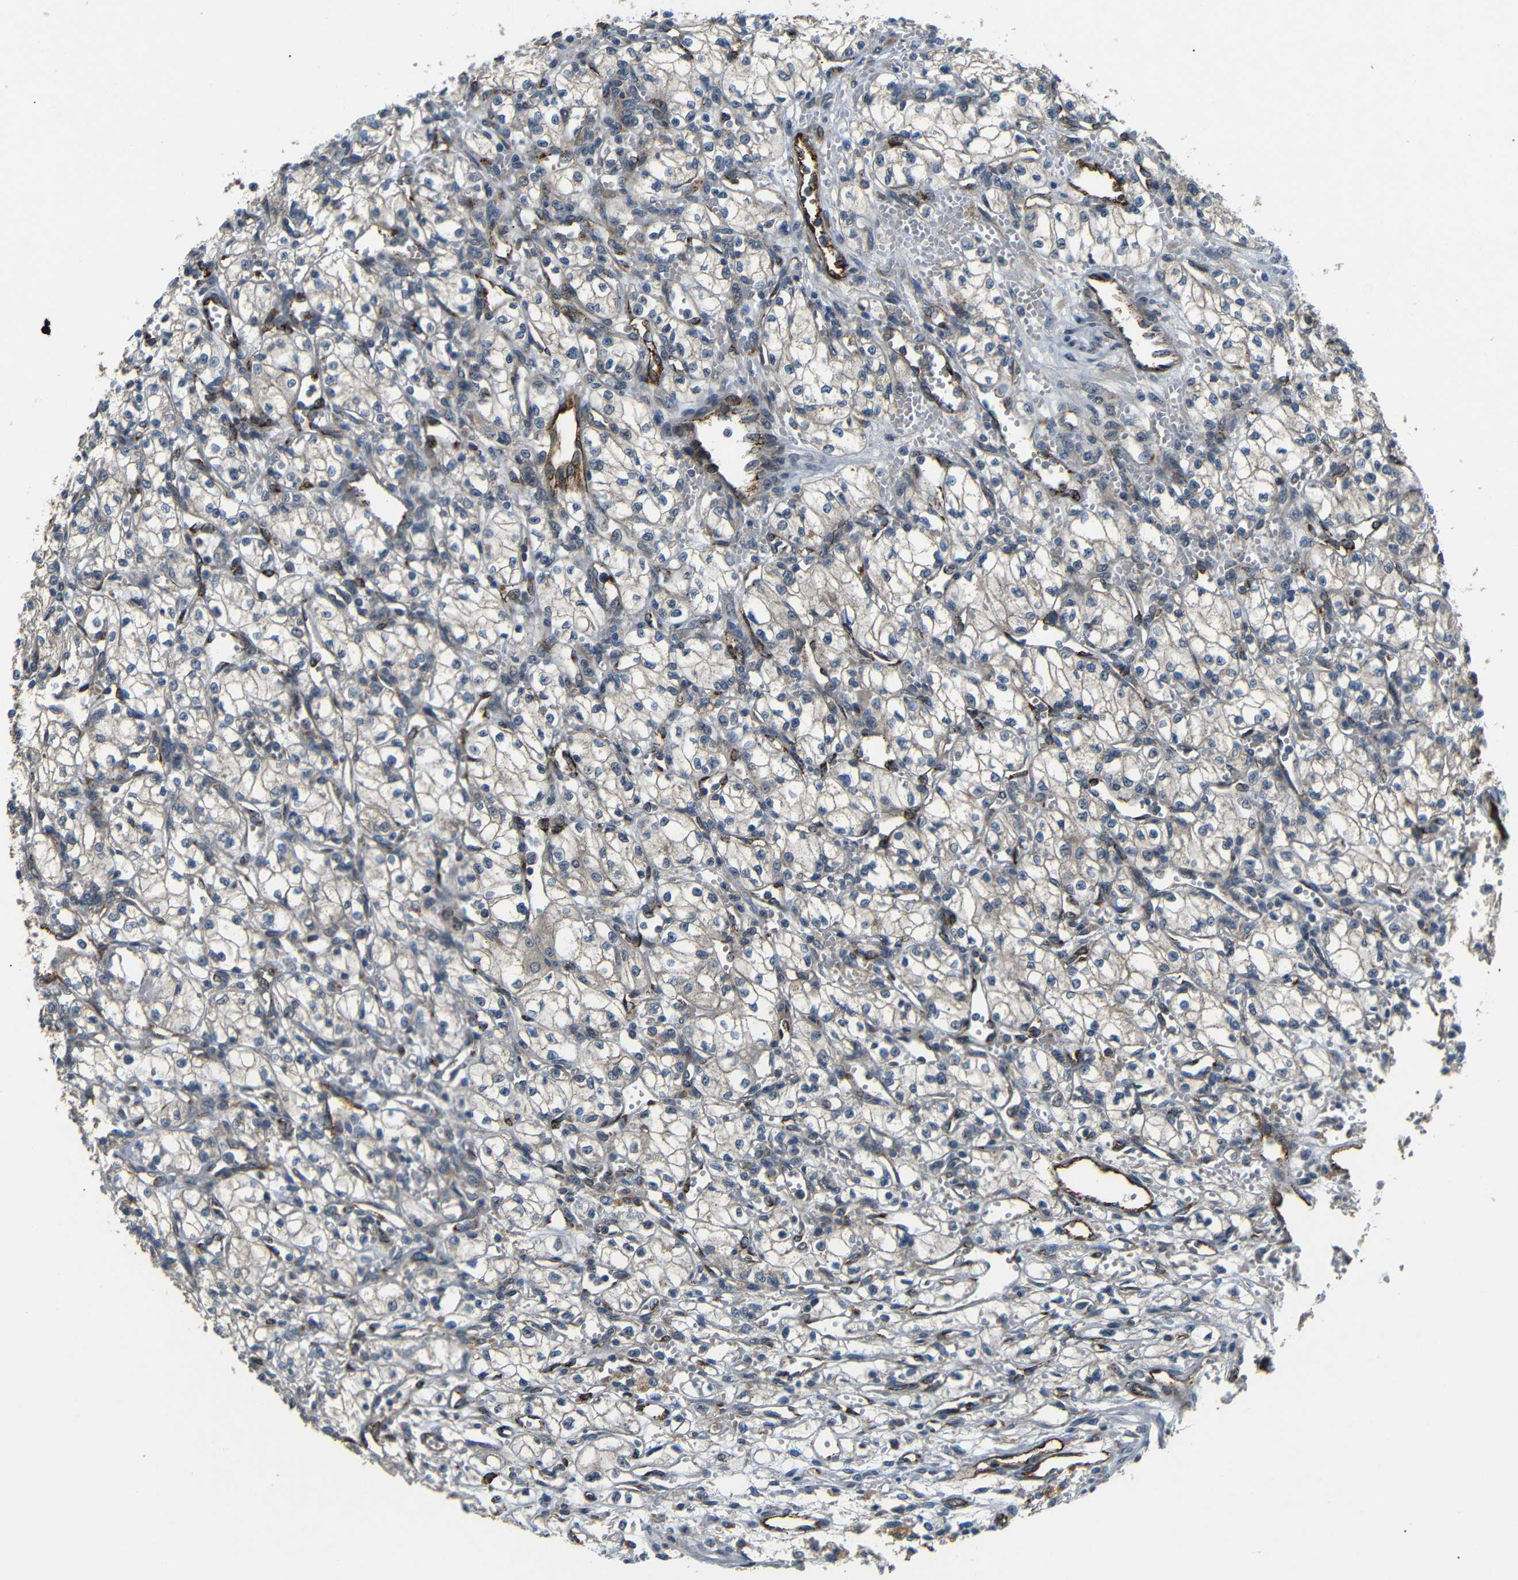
{"staining": {"intensity": "negative", "quantity": "none", "location": "none"}, "tissue": "renal cancer", "cell_type": "Tumor cells", "image_type": "cancer", "snomed": [{"axis": "morphology", "description": "Normal tissue, NOS"}, {"axis": "morphology", "description": "Adenocarcinoma, NOS"}, {"axis": "topography", "description": "Kidney"}], "caption": "DAB (3,3'-diaminobenzidine) immunohistochemical staining of human renal cancer demonstrates no significant expression in tumor cells.", "gene": "ATP7A", "patient": {"sex": "male", "age": 59}}